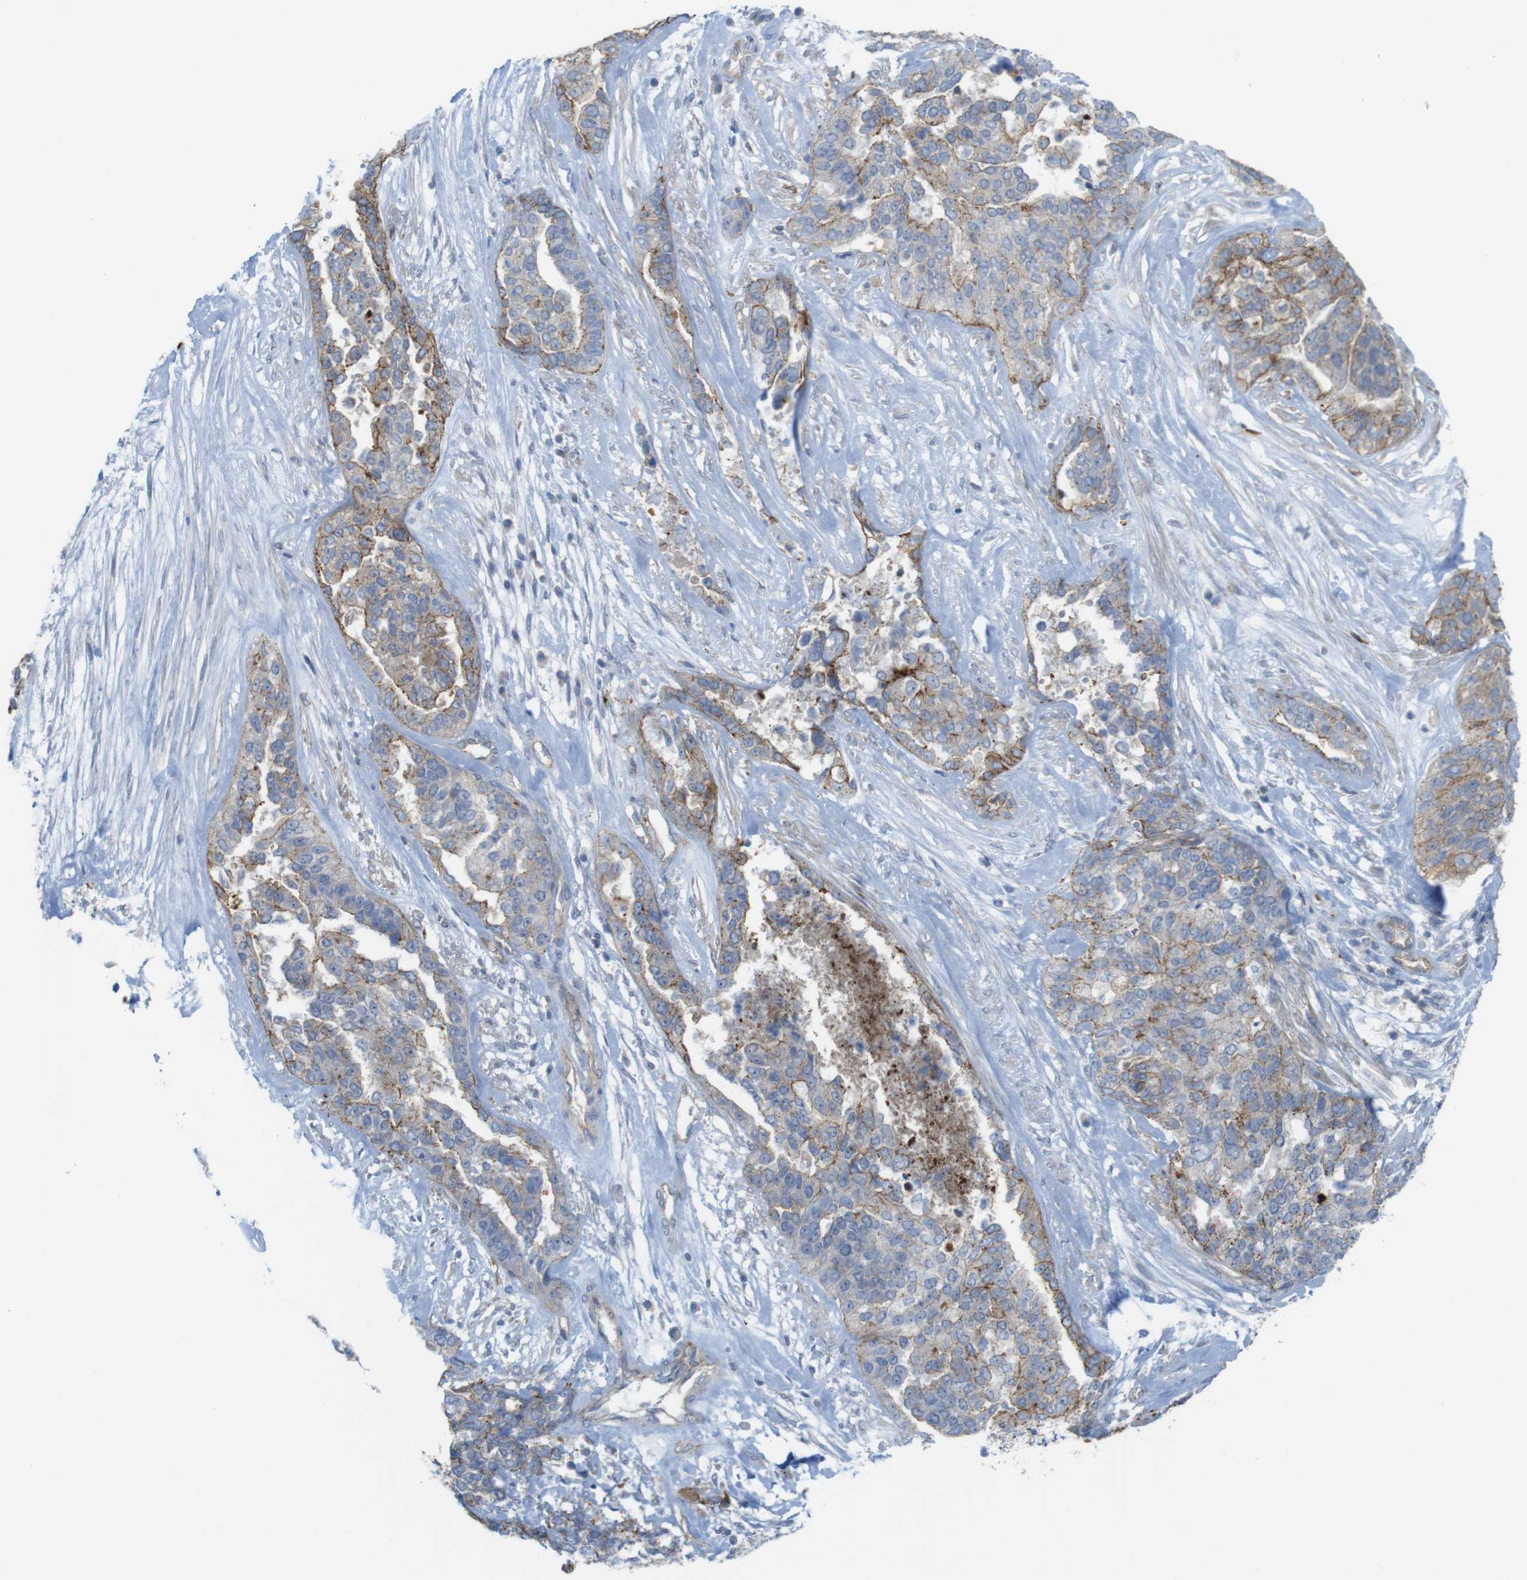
{"staining": {"intensity": "moderate", "quantity": "<25%", "location": "cytoplasmic/membranous"}, "tissue": "ovarian cancer", "cell_type": "Tumor cells", "image_type": "cancer", "snomed": [{"axis": "morphology", "description": "Cystadenocarcinoma, serous, NOS"}, {"axis": "topography", "description": "Ovary"}], "caption": "Tumor cells display low levels of moderate cytoplasmic/membranous expression in approximately <25% of cells in ovarian cancer. (DAB = brown stain, brightfield microscopy at high magnification).", "gene": "PREX2", "patient": {"sex": "female", "age": 44}}